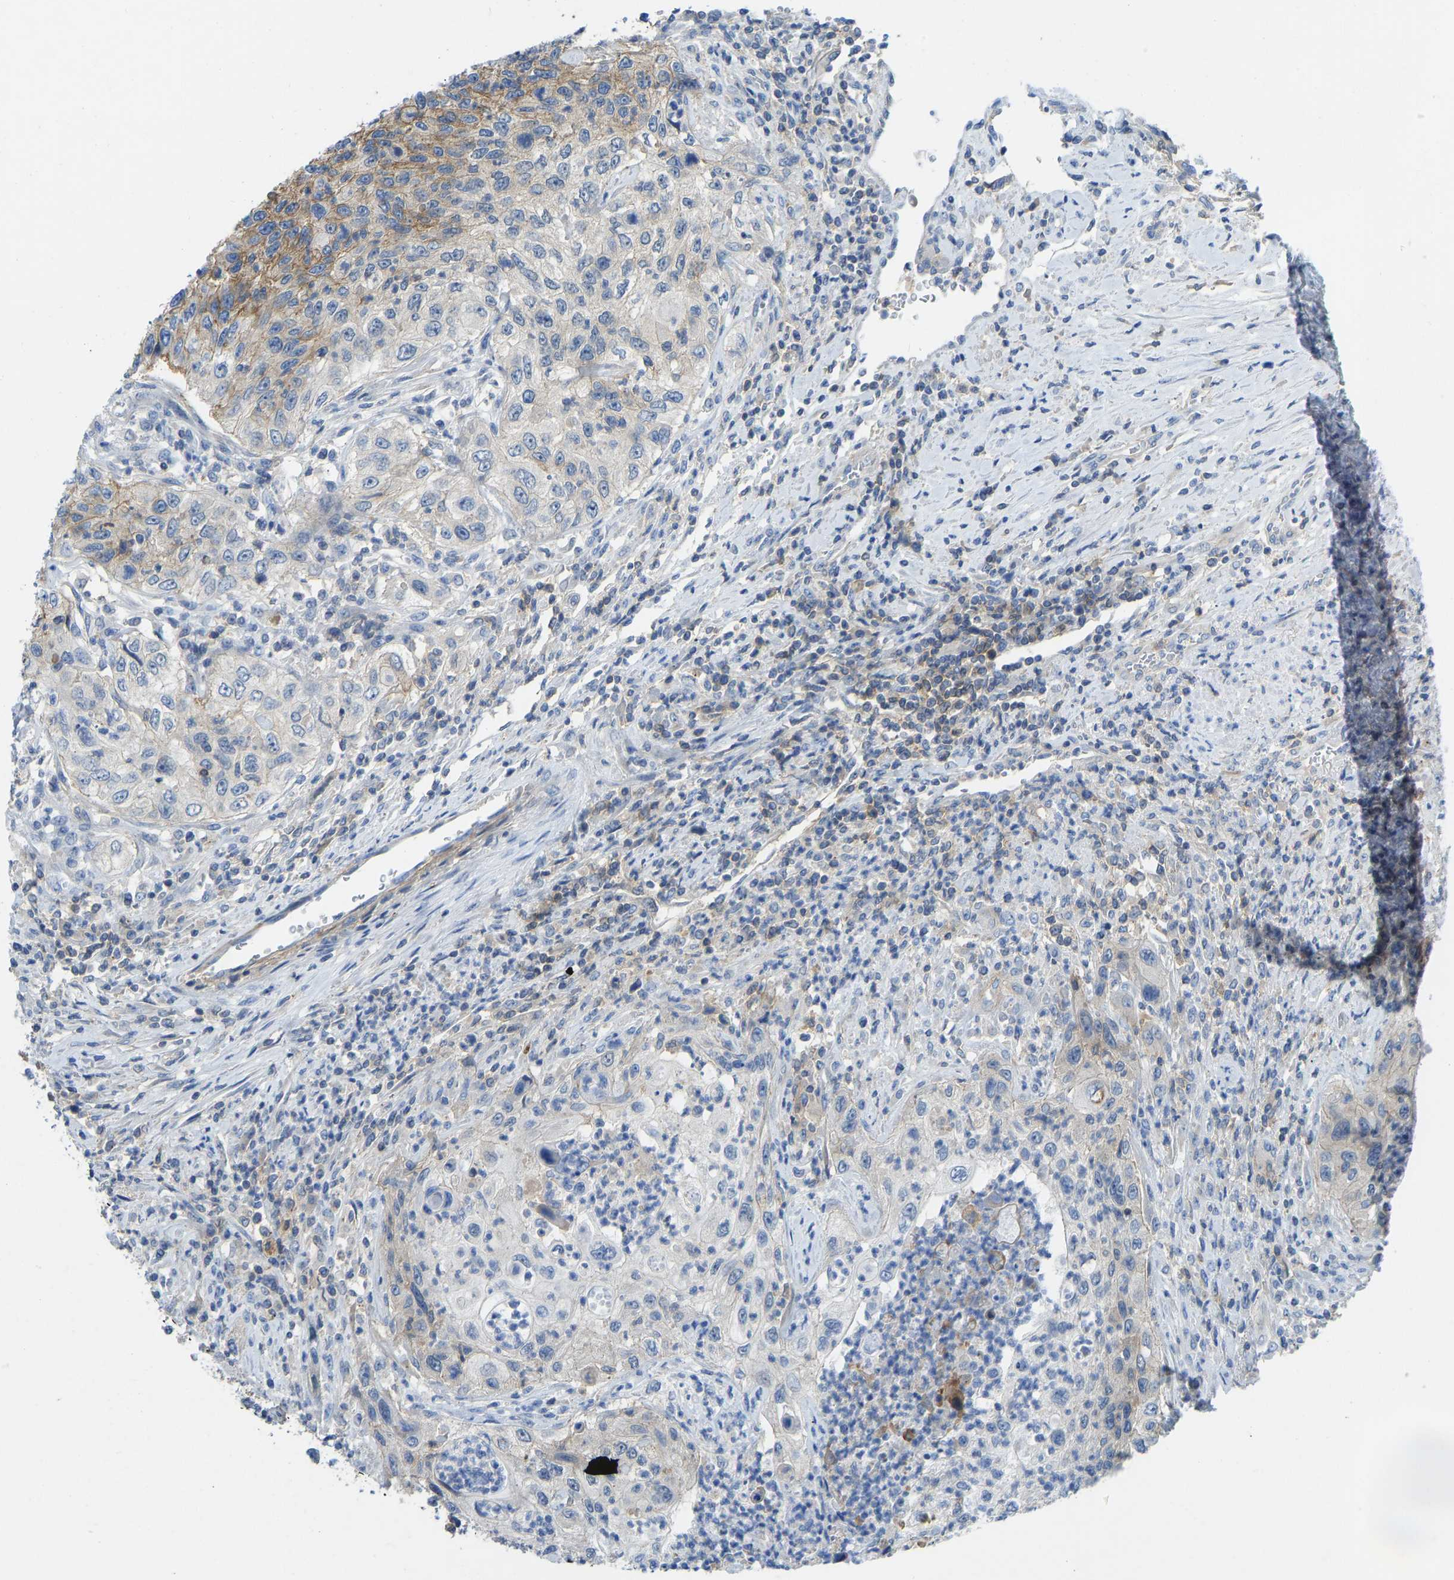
{"staining": {"intensity": "moderate", "quantity": "<25%", "location": "cytoplasmic/membranous"}, "tissue": "urothelial cancer", "cell_type": "Tumor cells", "image_type": "cancer", "snomed": [{"axis": "morphology", "description": "Urothelial carcinoma, High grade"}, {"axis": "topography", "description": "Urinary bladder"}], "caption": "Protein staining of urothelial cancer tissue displays moderate cytoplasmic/membranous expression in about <25% of tumor cells. The staining was performed using DAB, with brown indicating positive protein expression. Nuclei are stained blue with hematoxylin.", "gene": "NDRG3", "patient": {"sex": "female", "age": 60}}